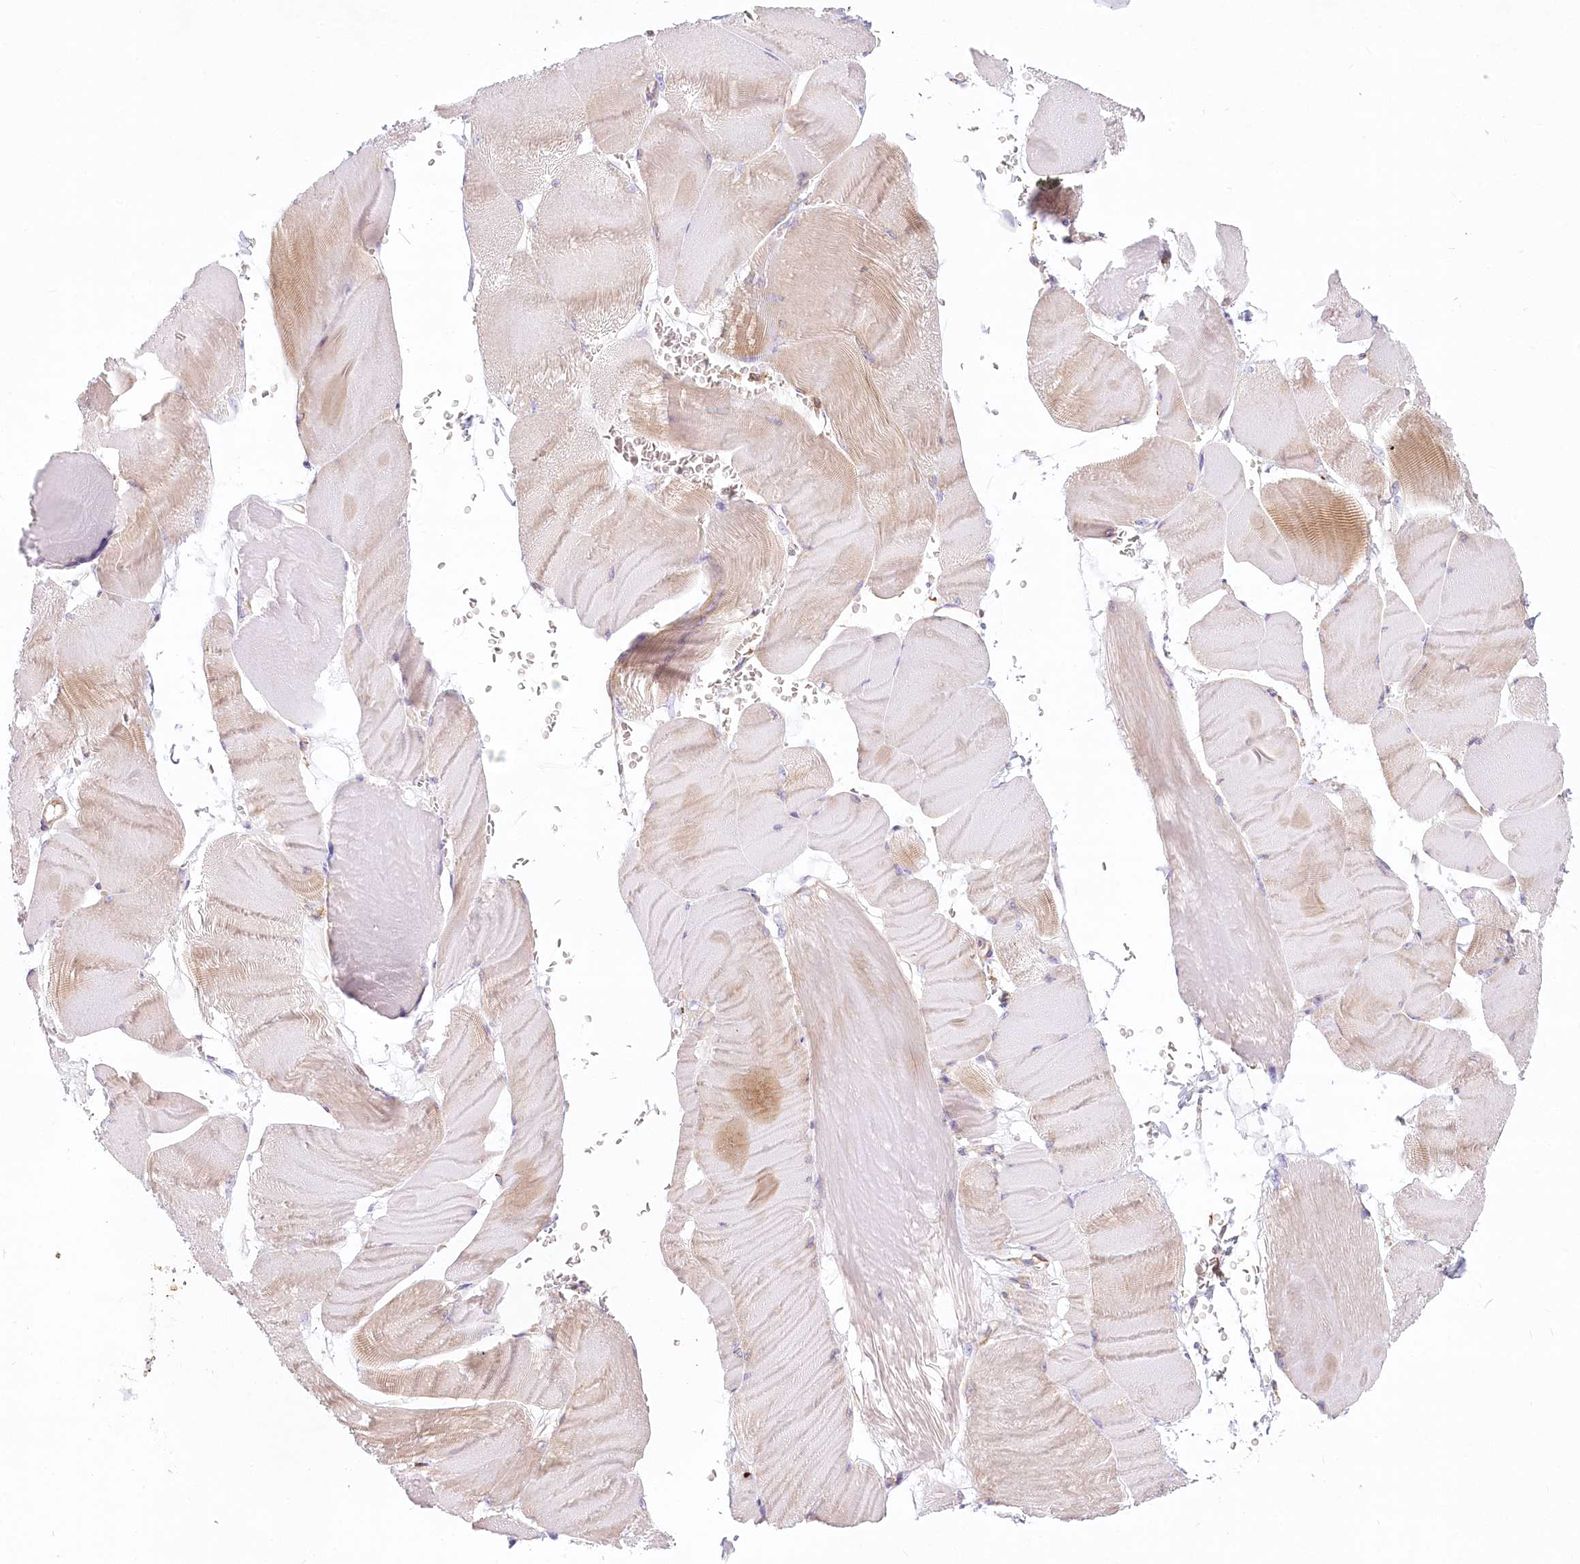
{"staining": {"intensity": "negative", "quantity": "none", "location": "none"}, "tissue": "skeletal muscle", "cell_type": "Myocytes", "image_type": "normal", "snomed": [{"axis": "morphology", "description": "Normal tissue, NOS"}, {"axis": "morphology", "description": "Basal cell carcinoma"}, {"axis": "topography", "description": "Skeletal muscle"}], "caption": "DAB (3,3'-diaminobenzidine) immunohistochemical staining of normal skeletal muscle demonstrates no significant staining in myocytes.", "gene": "UMPS", "patient": {"sex": "female", "age": 64}}